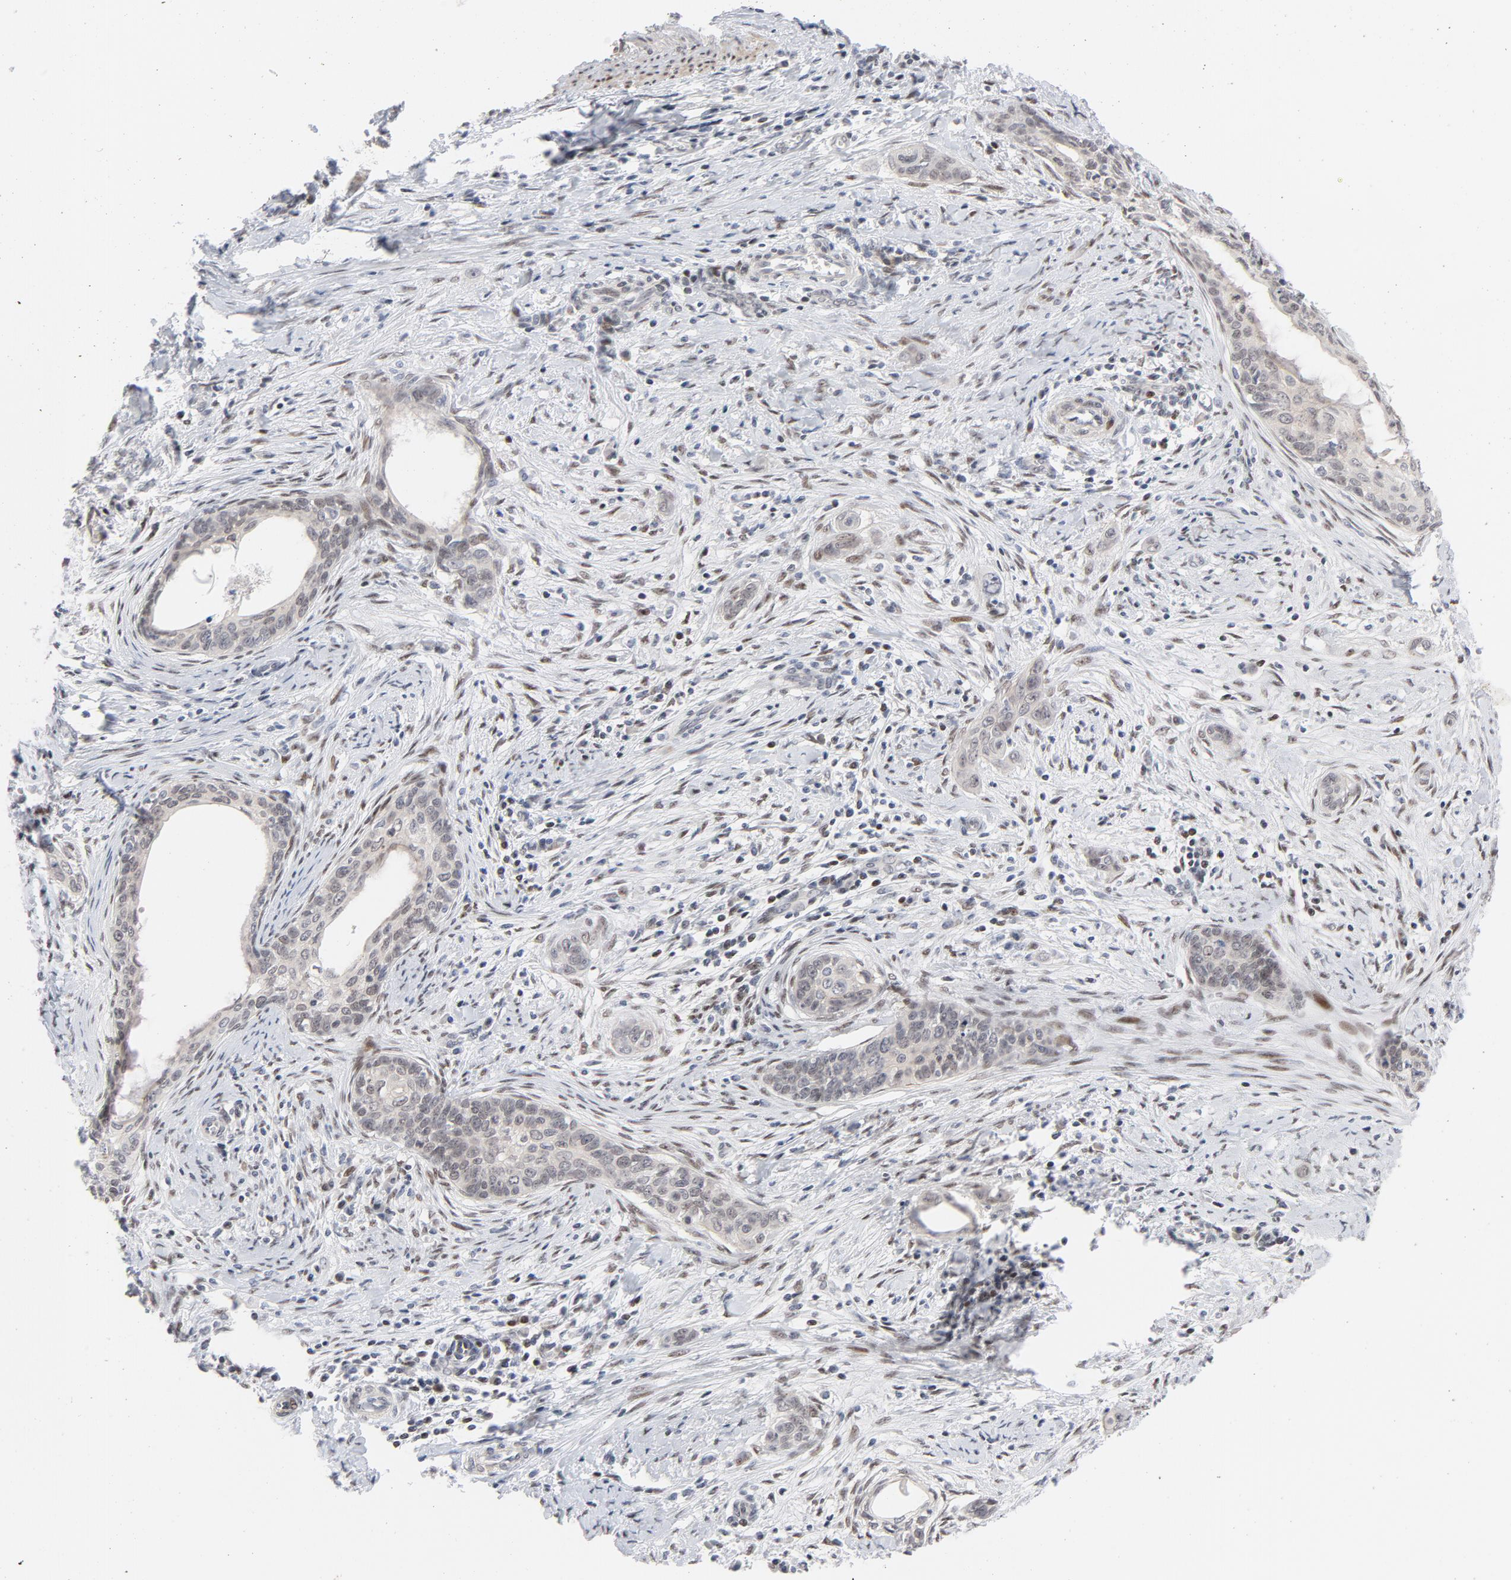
{"staining": {"intensity": "weak", "quantity": "<25%", "location": "nuclear"}, "tissue": "cervical cancer", "cell_type": "Tumor cells", "image_type": "cancer", "snomed": [{"axis": "morphology", "description": "Squamous cell carcinoma, NOS"}, {"axis": "topography", "description": "Cervix"}], "caption": "The IHC histopathology image has no significant positivity in tumor cells of cervical cancer tissue. (DAB immunohistochemistry visualized using brightfield microscopy, high magnification).", "gene": "NFIC", "patient": {"sex": "female", "age": 33}}